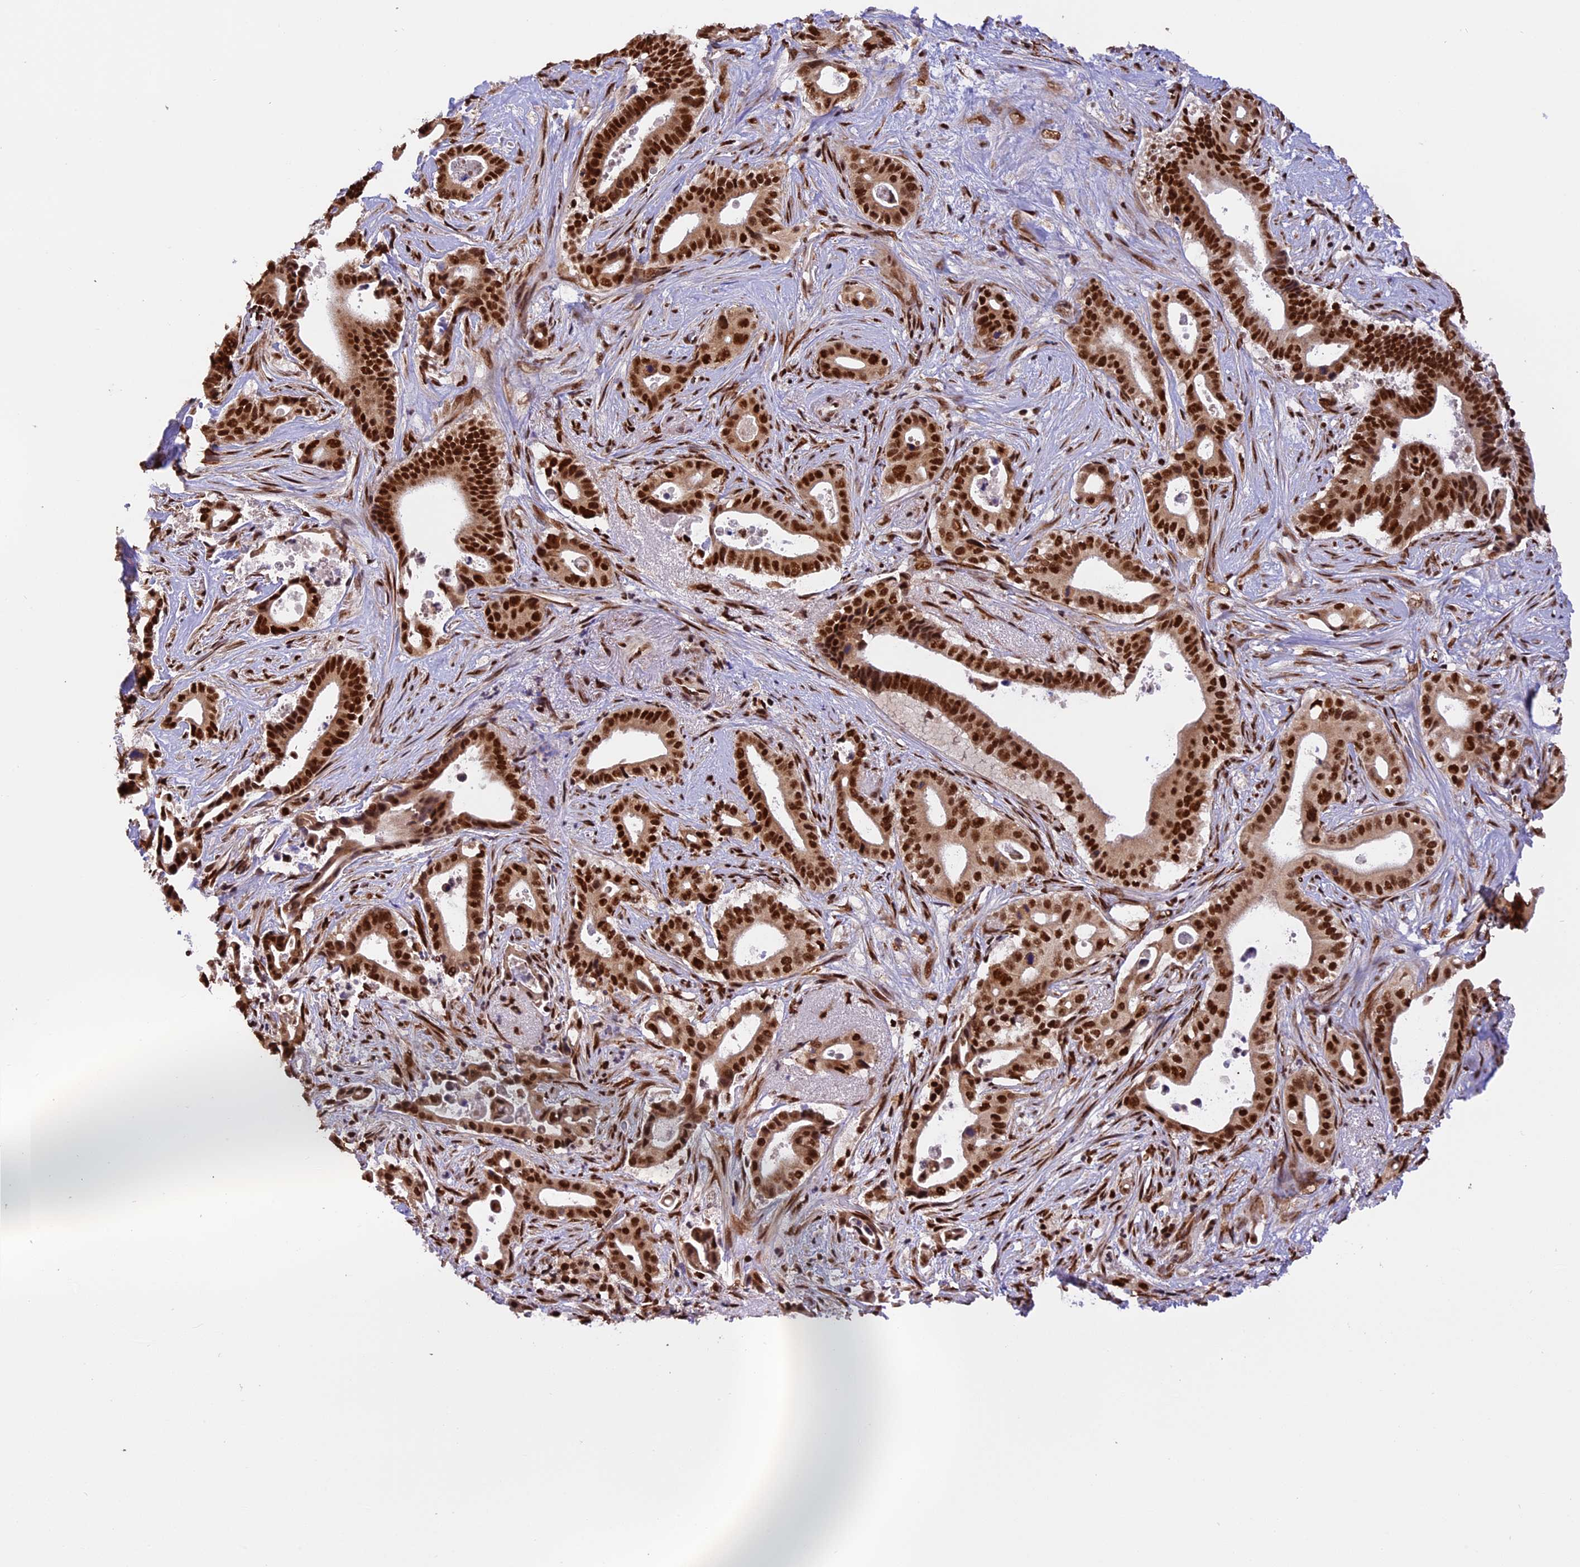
{"staining": {"intensity": "strong", "quantity": ">75%", "location": "nuclear"}, "tissue": "pancreatic cancer", "cell_type": "Tumor cells", "image_type": "cancer", "snomed": [{"axis": "morphology", "description": "Adenocarcinoma, NOS"}, {"axis": "topography", "description": "Pancreas"}], "caption": "The photomicrograph exhibits staining of pancreatic cancer, revealing strong nuclear protein staining (brown color) within tumor cells. (IHC, brightfield microscopy, high magnification).", "gene": "RAMAC", "patient": {"sex": "female", "age": 77}}